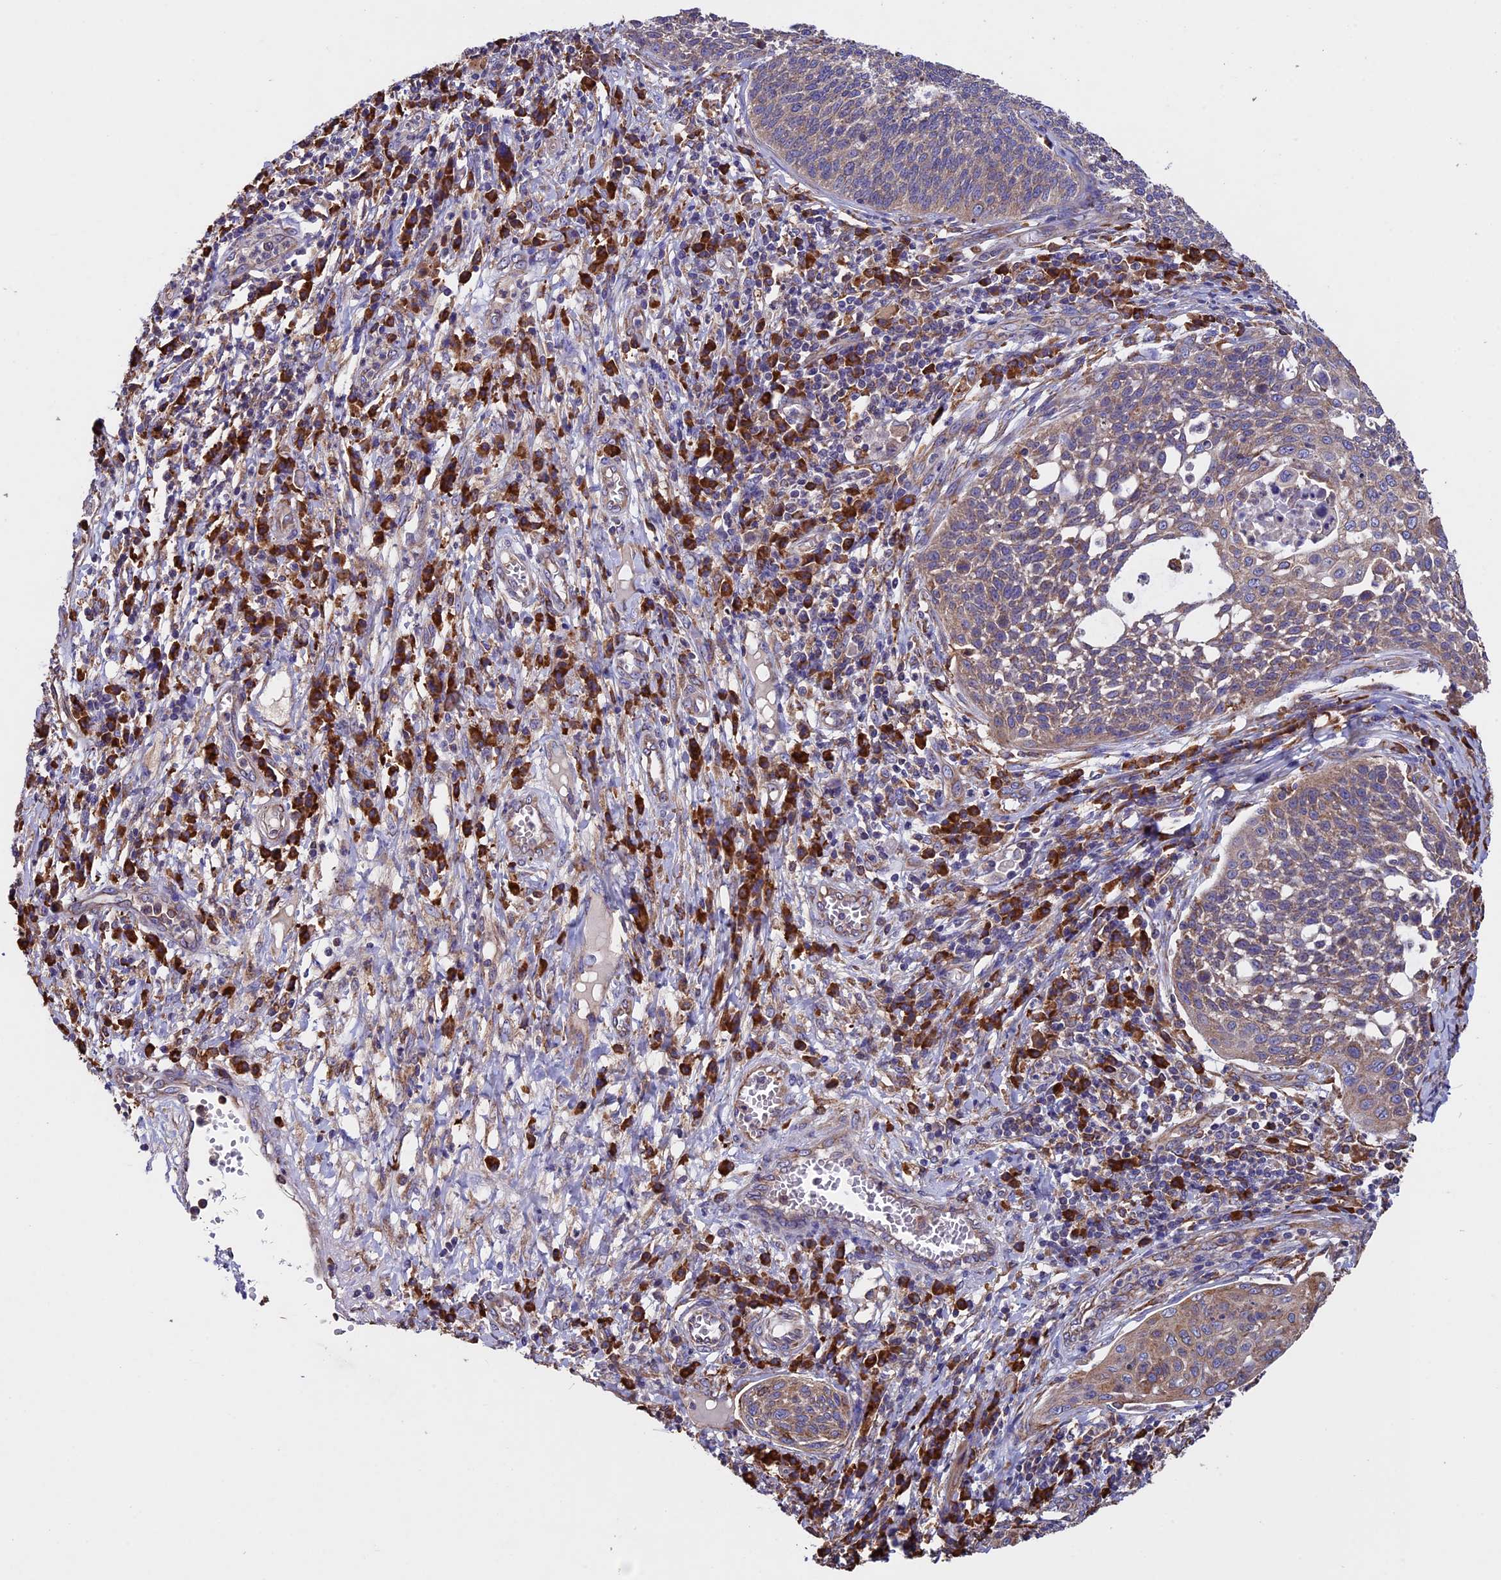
{"staining": {"intensity": "moderate", "quantity": "25%-75%", "location": "cytoplasmic/membranous"}, "tissue": "cervical cancer", "cell_type": "Tumor cells", "image_type": "cancer", "snomed": [{"axis": "morphology", "description": "Squamous cell carcinoma, NOS"}, {"axis": "topography", "description": "Cervix"}], "caption": "Protein staining by immunohistochemistry reveals moderate cytoplasmic/membranous positivity in approximately 25%-75% of tumor cells in cervical cancer (squamous cell carcinoma). The staining was performed using DAB (3,3'-diaminobenzidine), with brown indicating positive protein expression. Nuclei are stained blue with hematoxylin.", "gene": "BTBD3", "patient": {"sex": "female", "age": 34}}